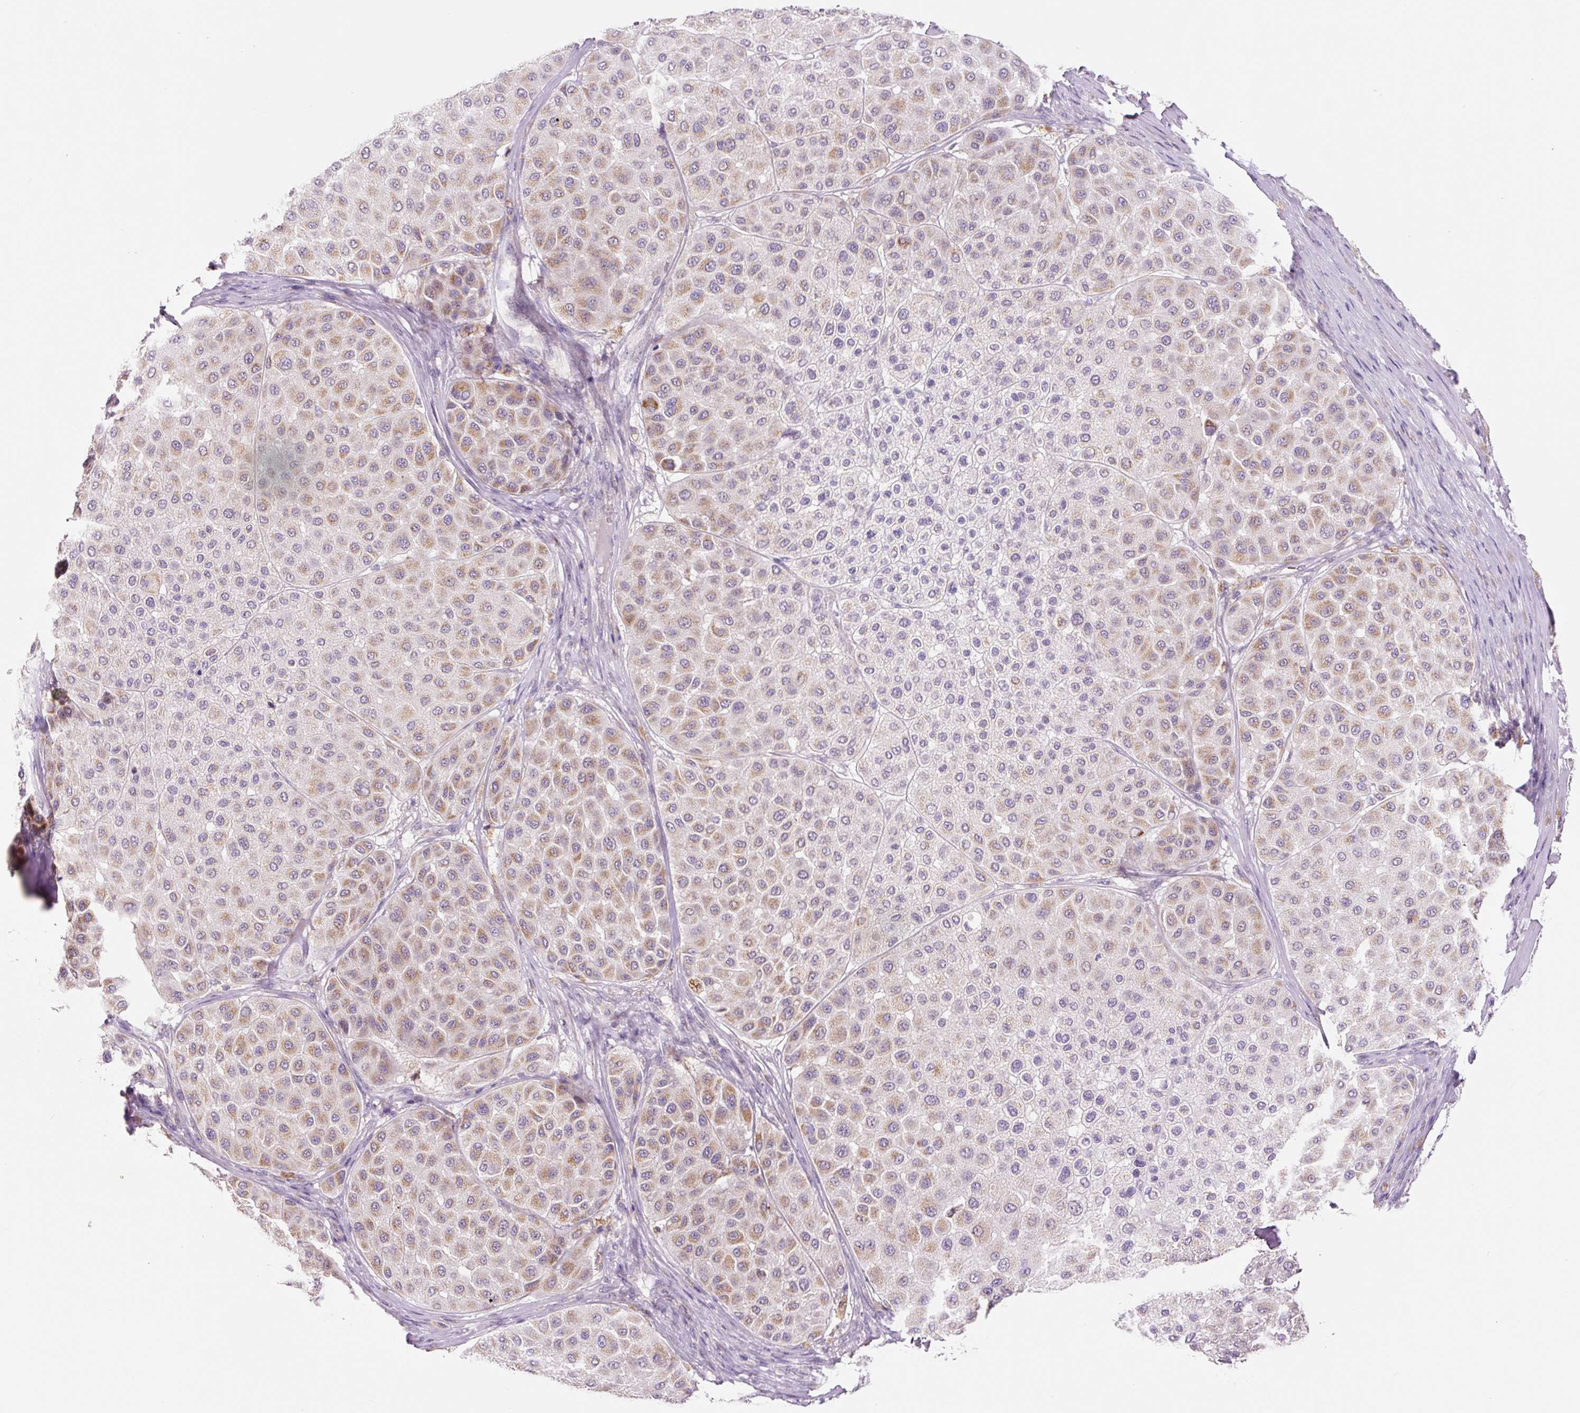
{"staining": {"intensity": "moderate", "quantity": "25%-75%", "location": "cytoplasmic/membranous"}, "tissue": "melanoma", "cell_type": "Tumor cells", "image_type": "cancer", "snomed": [{"axis": "morphology", "description": "Malignant melanoma, Metastatic site"}, {"axis": "topography", "description": "Smooth muscle"}], "caption": "A histopathology image of human melanoma stained for a protein demonstrates moderate cytoplasmic/membranous brown staining in tumor cells. The staining was performed using DAB (3,3'-diaminobenzidine) to visualize the protein expression in brown, while the nuclei were stained in blue with hematoxylin (Magnification: 20x).", "gene": "PCK2", "patient": {"sex": "male", "age": 41}}